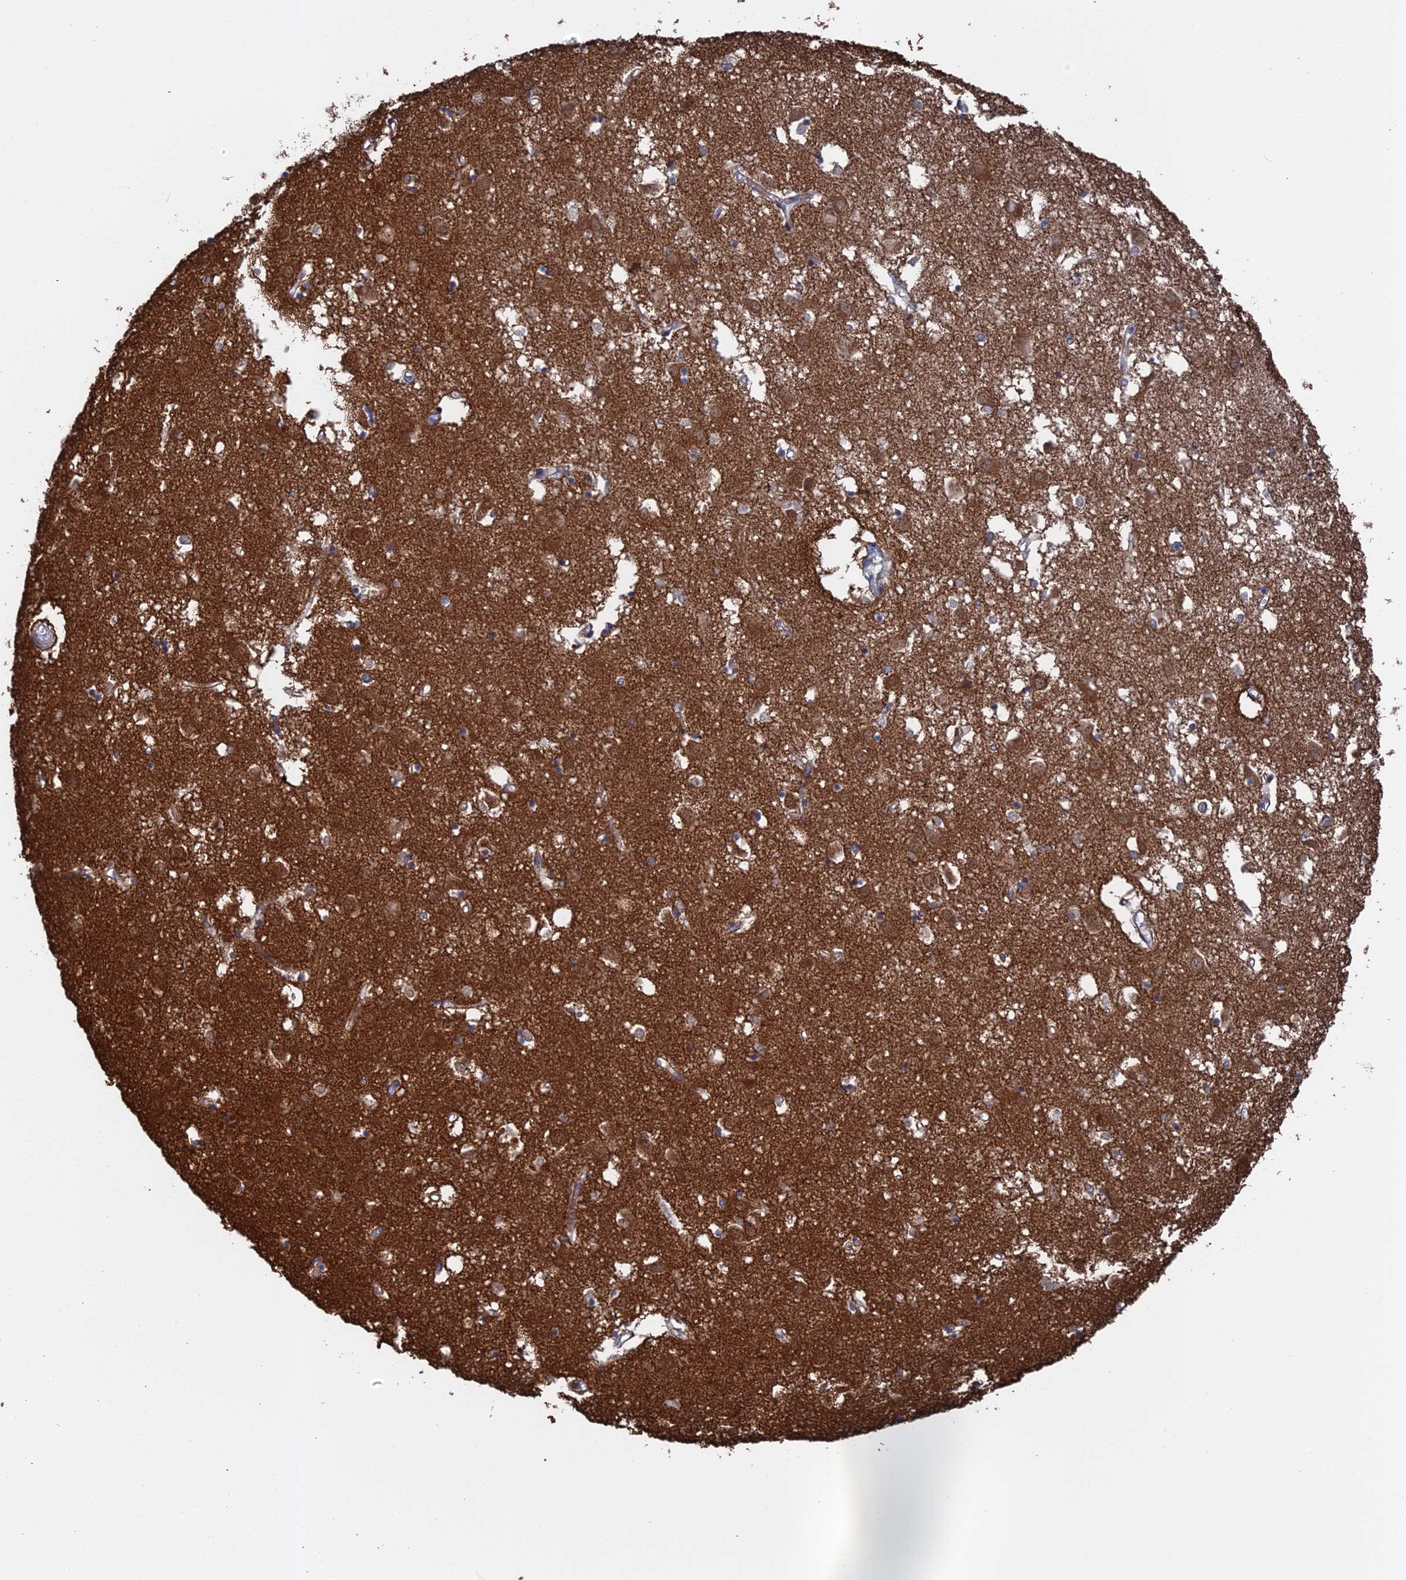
{"staining": {"intensity": "weak", "quantity": "<25%", "location": "cytoplasmic/membranous"}, "tissue": "caudate", "cell_type": "Glial cells", "image_type": "normal", "snomed": [{"axis": "morphology", "description": "Normal tissue, NOS"}, {"axis": "topography", "description": "Lateral ventricle wall"}], "caption": "Immunohistochemistry of unremarkable human caudate exhibits no staining in glial cells.", "gene": "TMEM161A", "patient": {"sex": "male", "age": 70}}